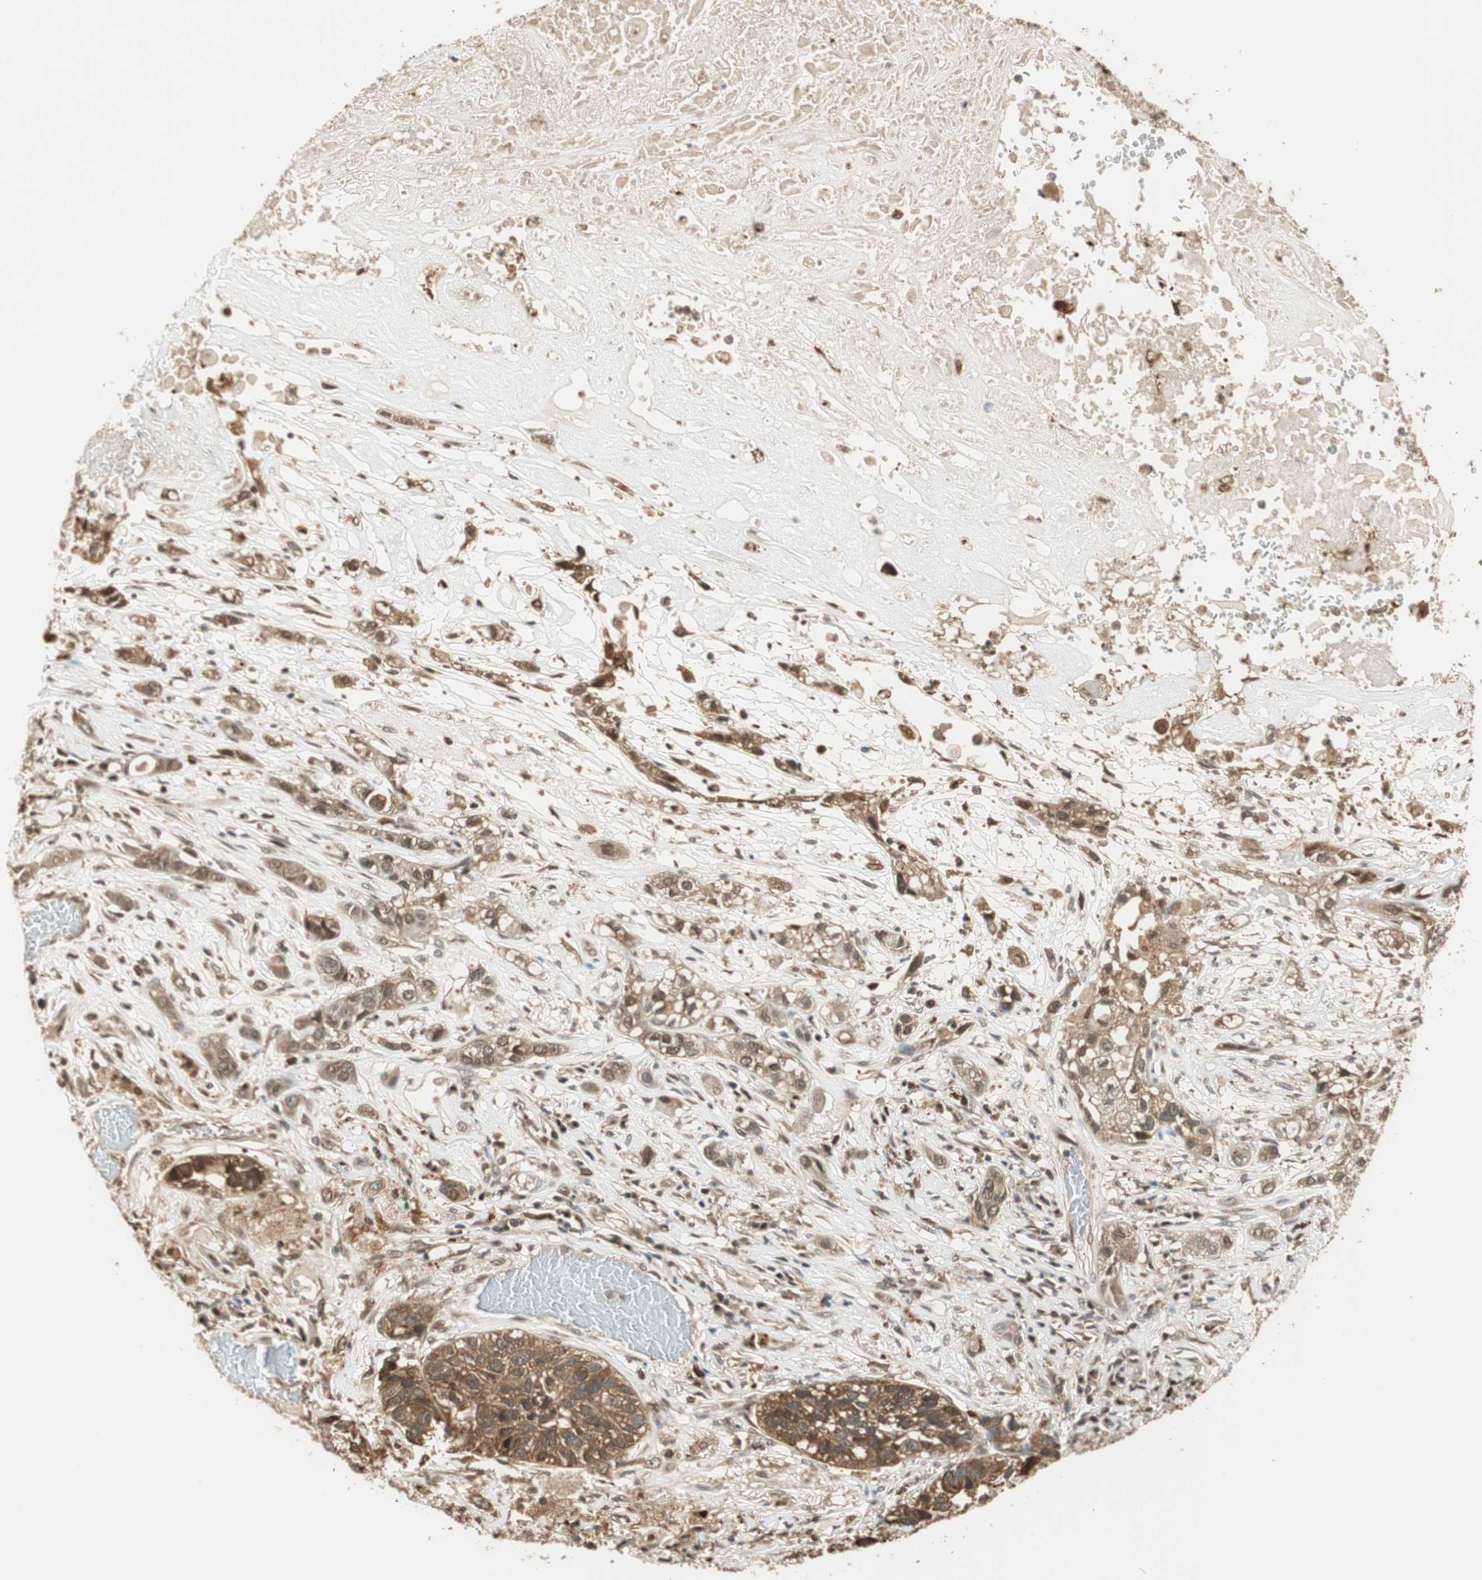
{"staining": {"intensity": "moderate", "quantity": ">75%", "location": "cytoplasmic/membranous,nuclear"}, "tissue": "lung cancer", "cell_type": "Tumor cells", "image_type": "cancer", "snomed": [{"axis": "morphology", "description": "Squamous cell carcinoma, NOS"}, {"axis": "topography", "description": "Lung"}], "caption": "Protein expression analysis of lung squamous cell carcinoma exhibits moderate cytoplasmic/membranous and nuclear positivity in approximately >75% of tumor cells.", "gene": "ZNF443", "patient": {"sex": "male", "age": 71}}